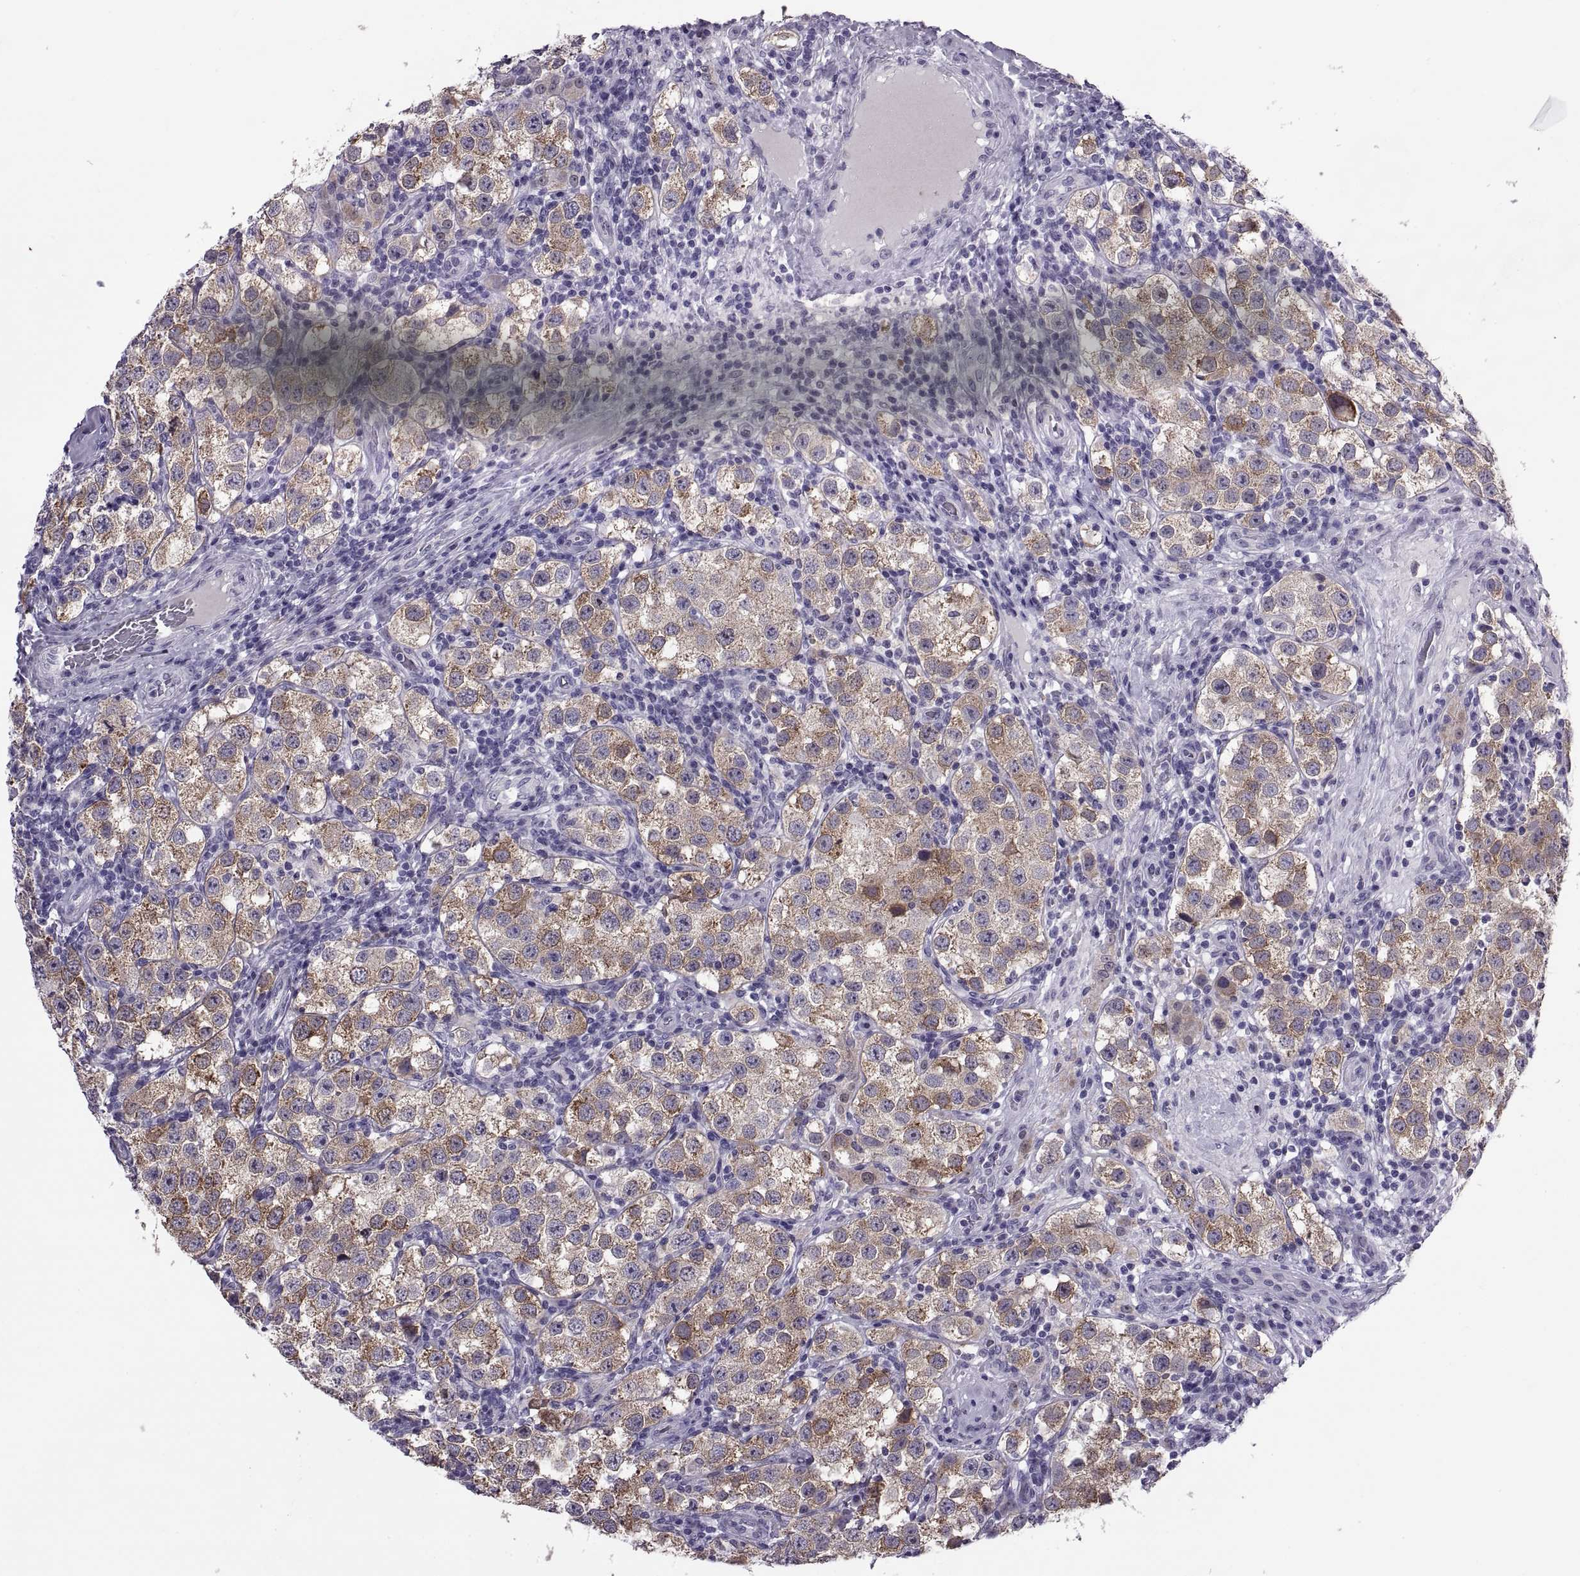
{"staining": {"intensity": "strong", "quantity": "<25%", "location": "cytoplasmic/membranous"}, "tissue": "testis cancer", "cell_type": "Tumor cells", "image_type": "cancer", "snomed": [{"axis": "morphology", "description": "Seminoma, NOS"}, {"axis": "topography", "description": "Testis"}], "caption": "Immunohistochemistry image of testis seminoma stained for a protein (brown), which shows medium levels of strong cytoplasmic/membranous staining in about <25% of tumor cells.", "gene": "MAGEB1", "patient": {"sex": "male", "age": 37}}